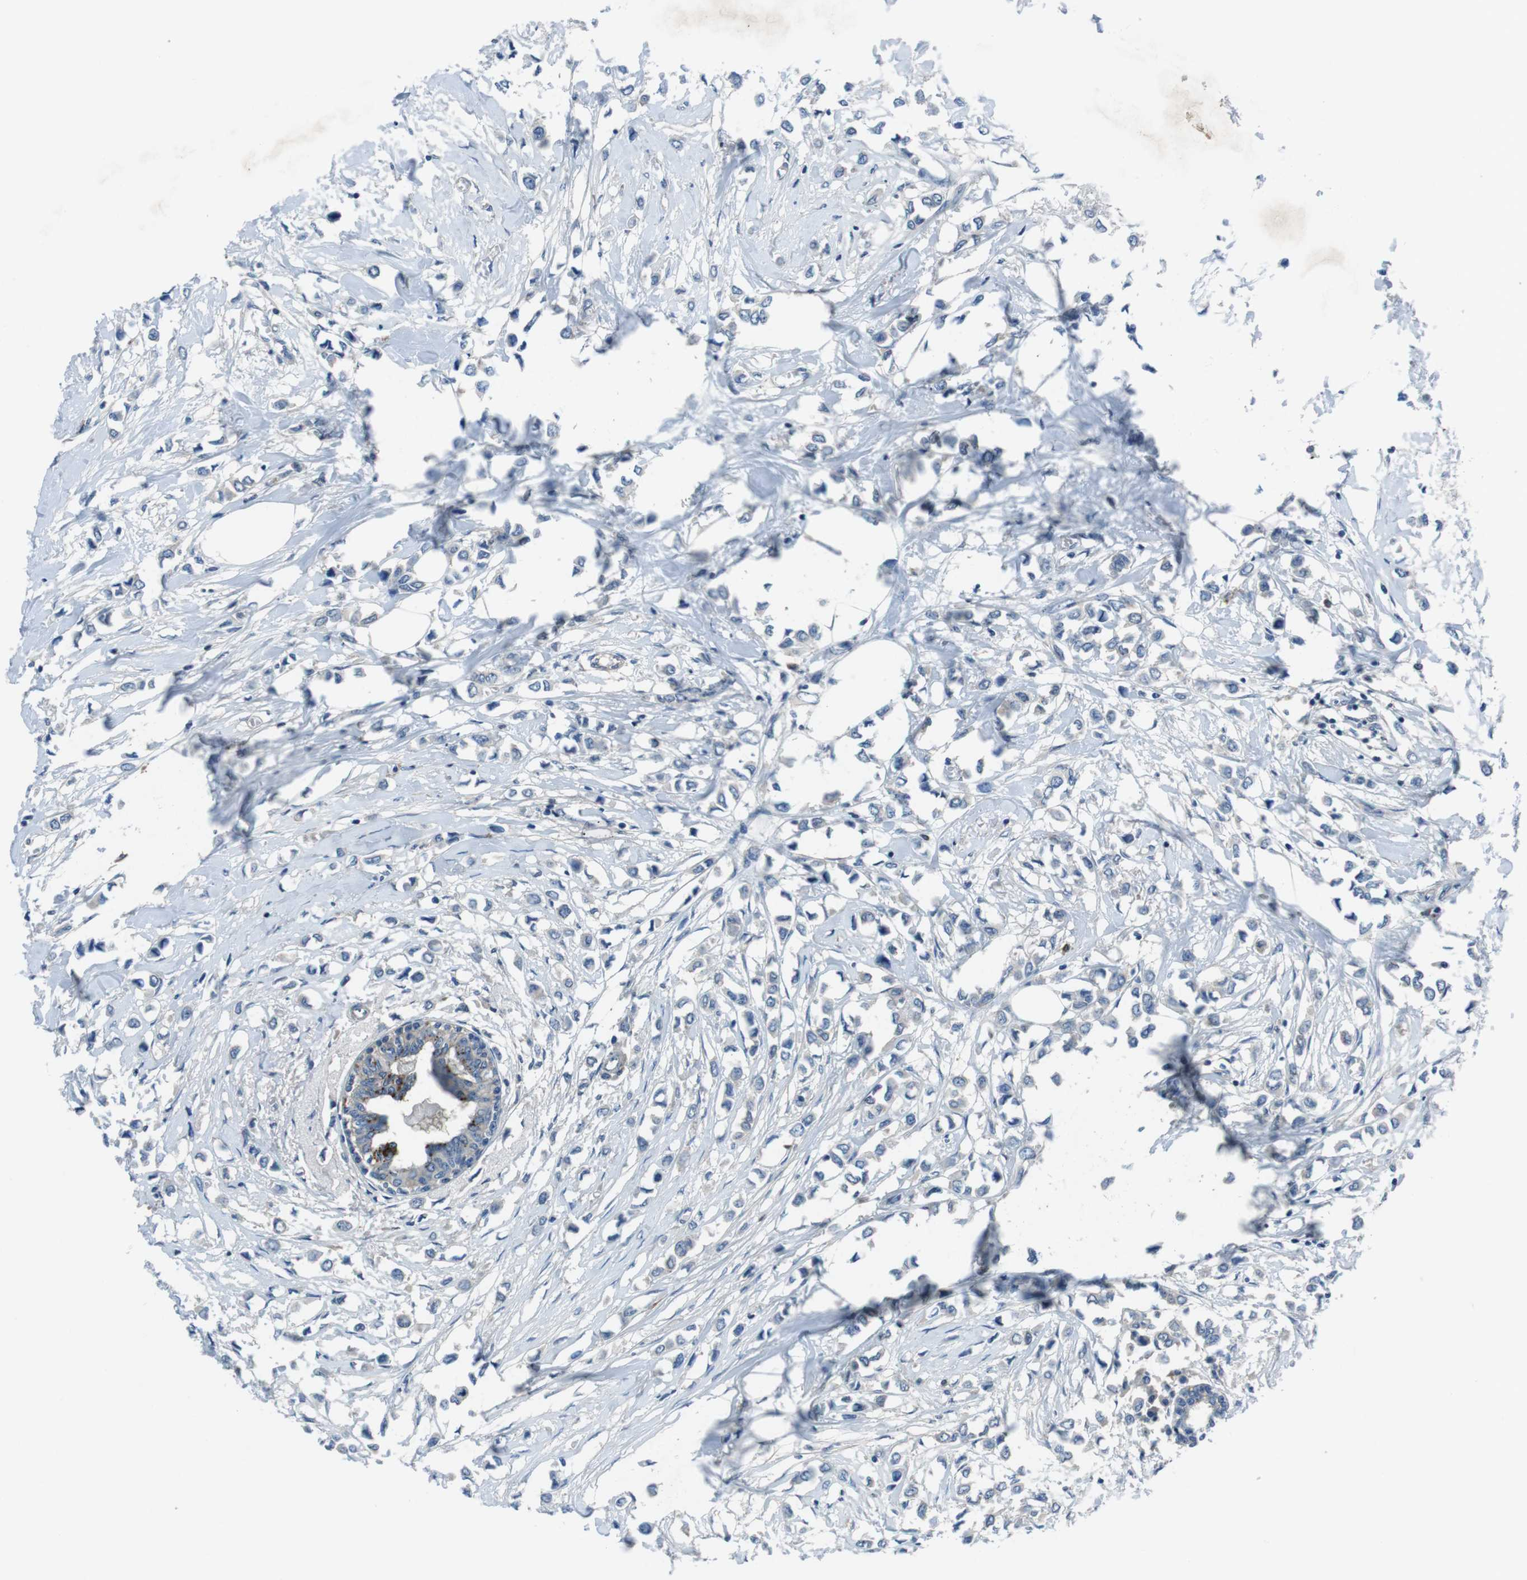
{"staining": {"intensity": "negative", "quantity": "none", "location": "none"}, "tissue": "breast cancer", "cell_type": "Tumor cells", "image_type": "cancer", "snomed": [{"axis": "morphology", "description": "Lobular carcinoma"}, {"axis": "topography", "description": "Breast"}], "caption": "A high-resolution image shows immunohistochemistry staining of lobular carcinoma (breast), which displays no significant expression in tumor cells. (IHC, brightfield microscopy, high magnification).", "gene": "TULP3", "patient": {"sex": "female", "age": 51}}